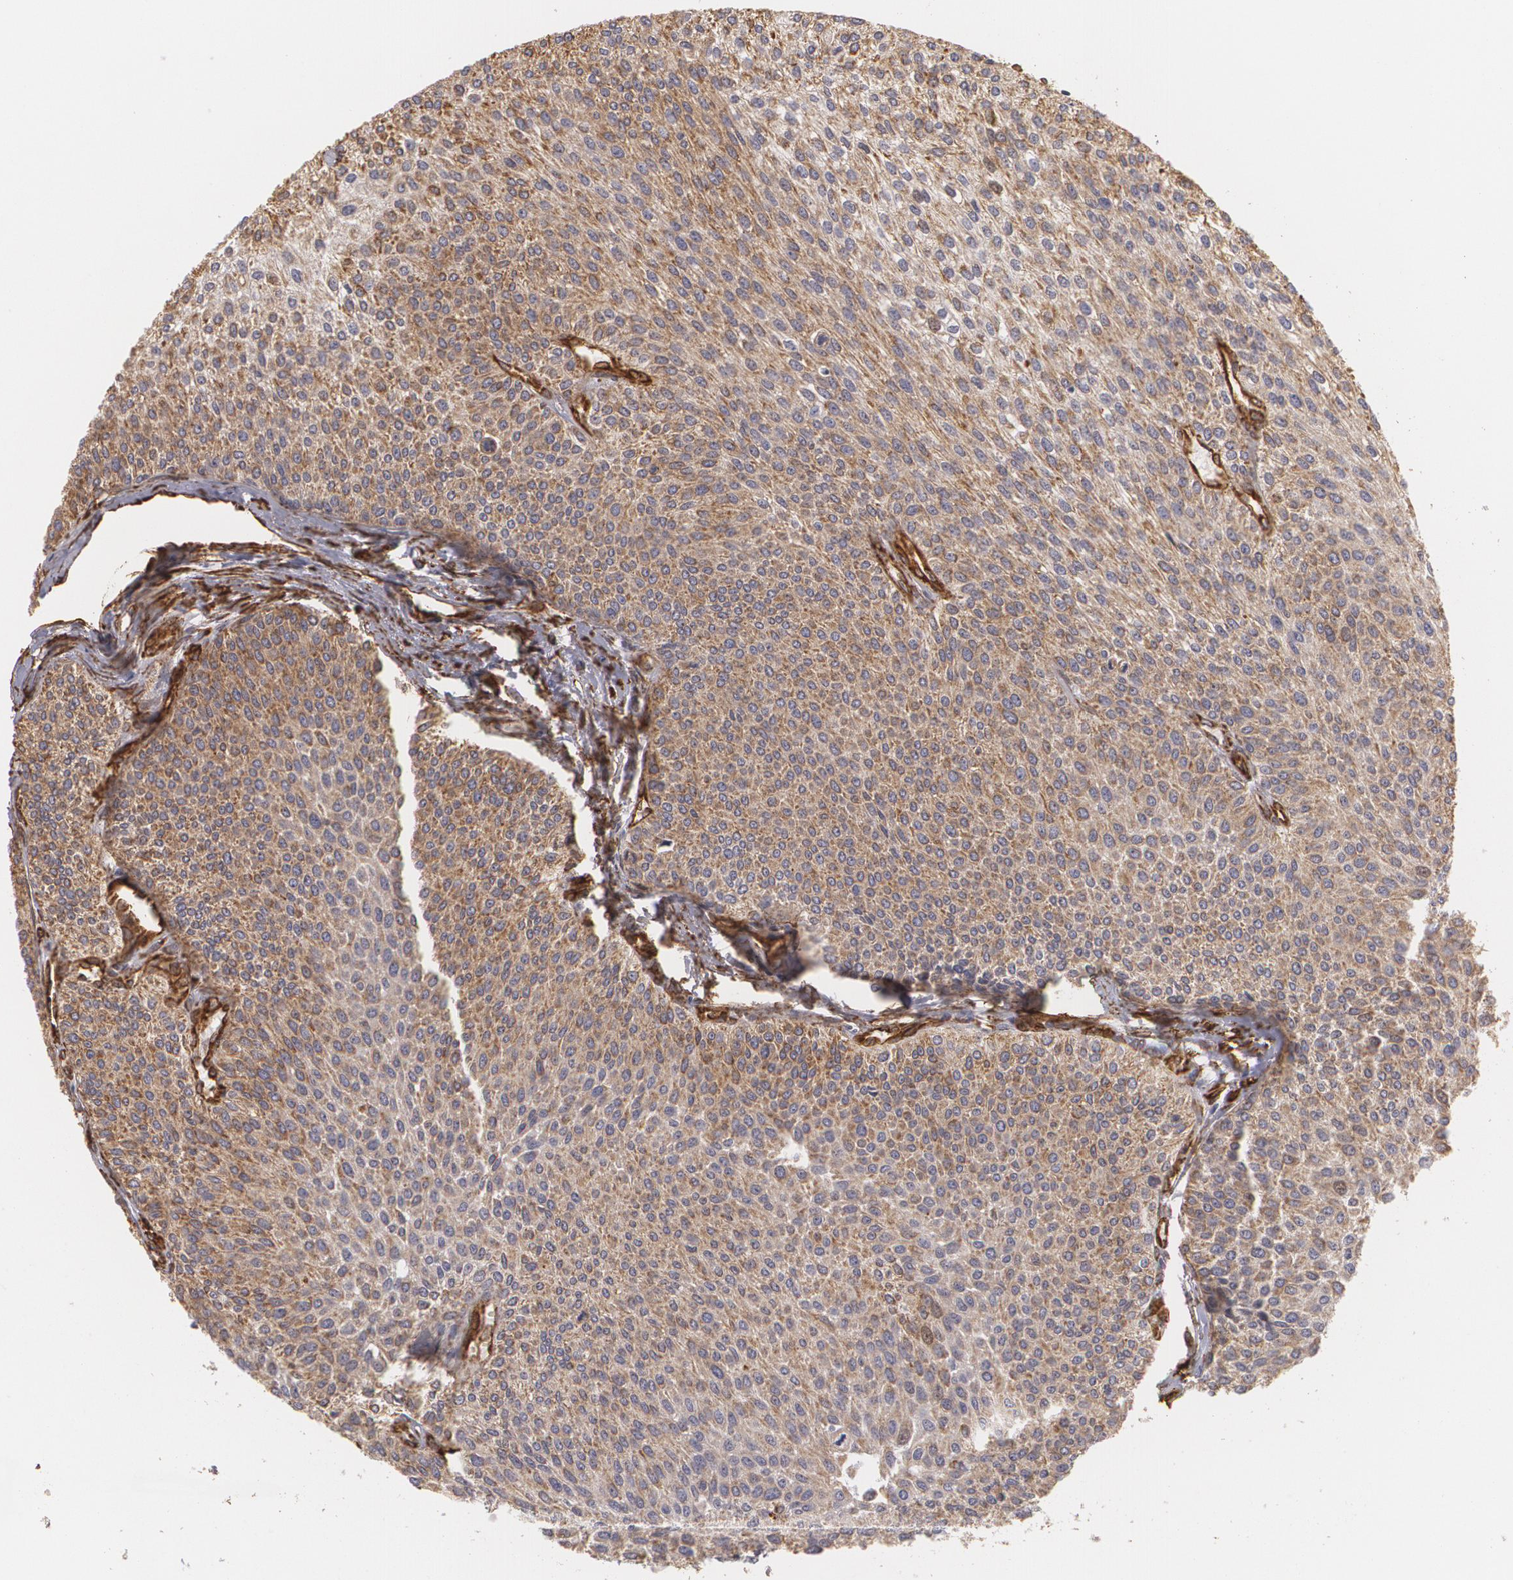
{"staining": {"intensity": "weak", "quantity": ">75%", "location": "cytoplasmic/membranous"}, "tissue": "urothelial cancer", "cell_type": "Tumor cells", "image_type": "cancer", "snomed": [{"axis": "morphology", "description": "Urothelial carcinoma, Low grade"}, {"axis": "topography", "description": "Urinary bladder"}], "caption": "Weak cytoplasmic/membranous protein positivity is present in approximately >75% of tumor cells in urothelial cancer.", "gene": "CYB5R3", "patient": {"sex": "female", "age": 73}}